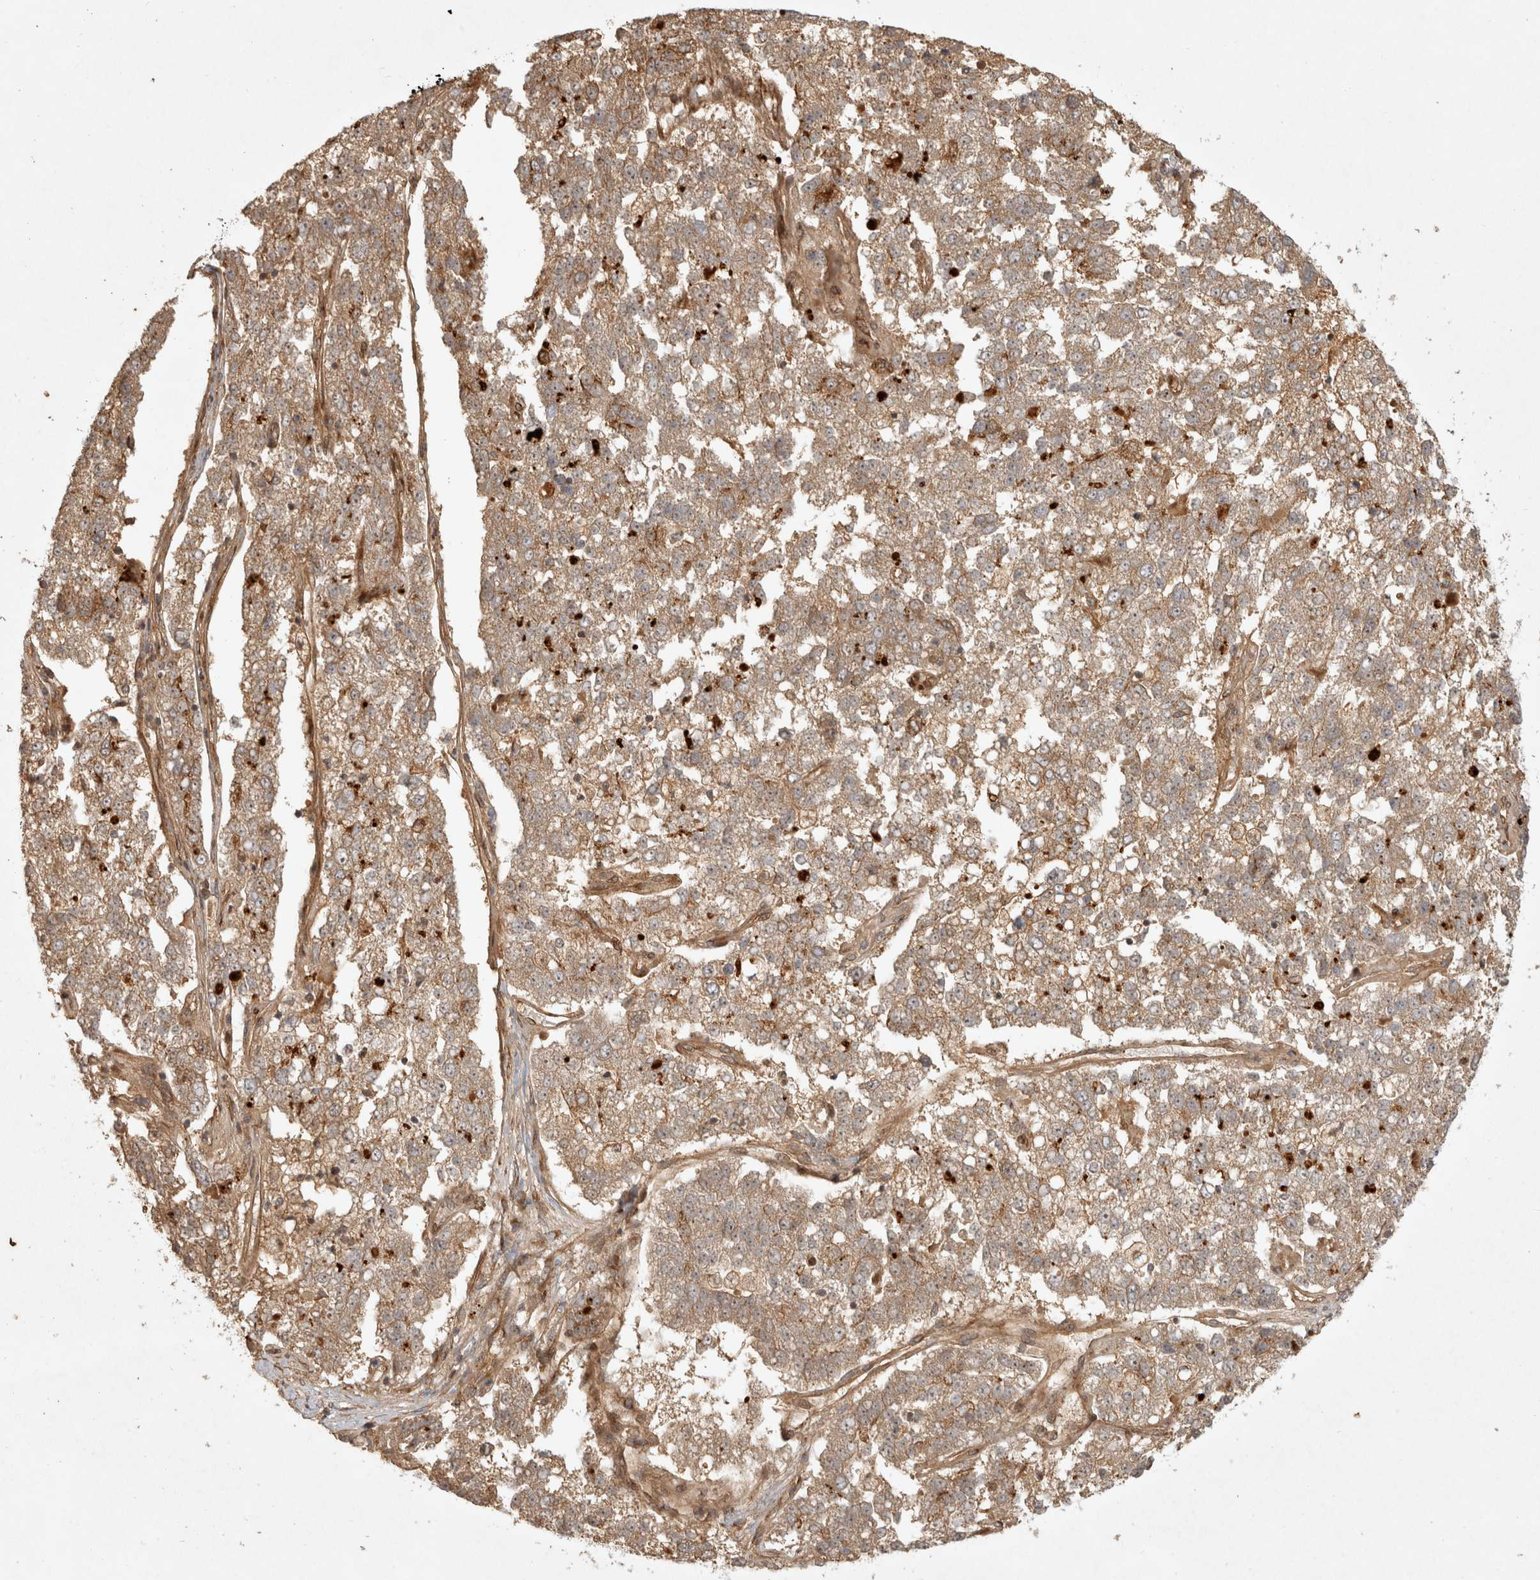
{"staining": {"intensity": "weak", "quantity": ">75%", "location": "cytoplasmic/membranous"}, "tissue": "pancreatic cancer", "cell_type": "Tumor cells", "image_type": "cancer", "snomed": [{"axis": "morphology", "description": "Adenocarcinoma, NOS"}, {"axis": "topography", "description": "Pancreas"}], "caption": "A low amount of weak cytoplasmic/membranous positivity is seen in approximately >75% of tumor cells in adenocarcinoma (pancreatic) tissue.", "gene": "CAMSAP2", "patient": {"sex": "female", "age": 61}}